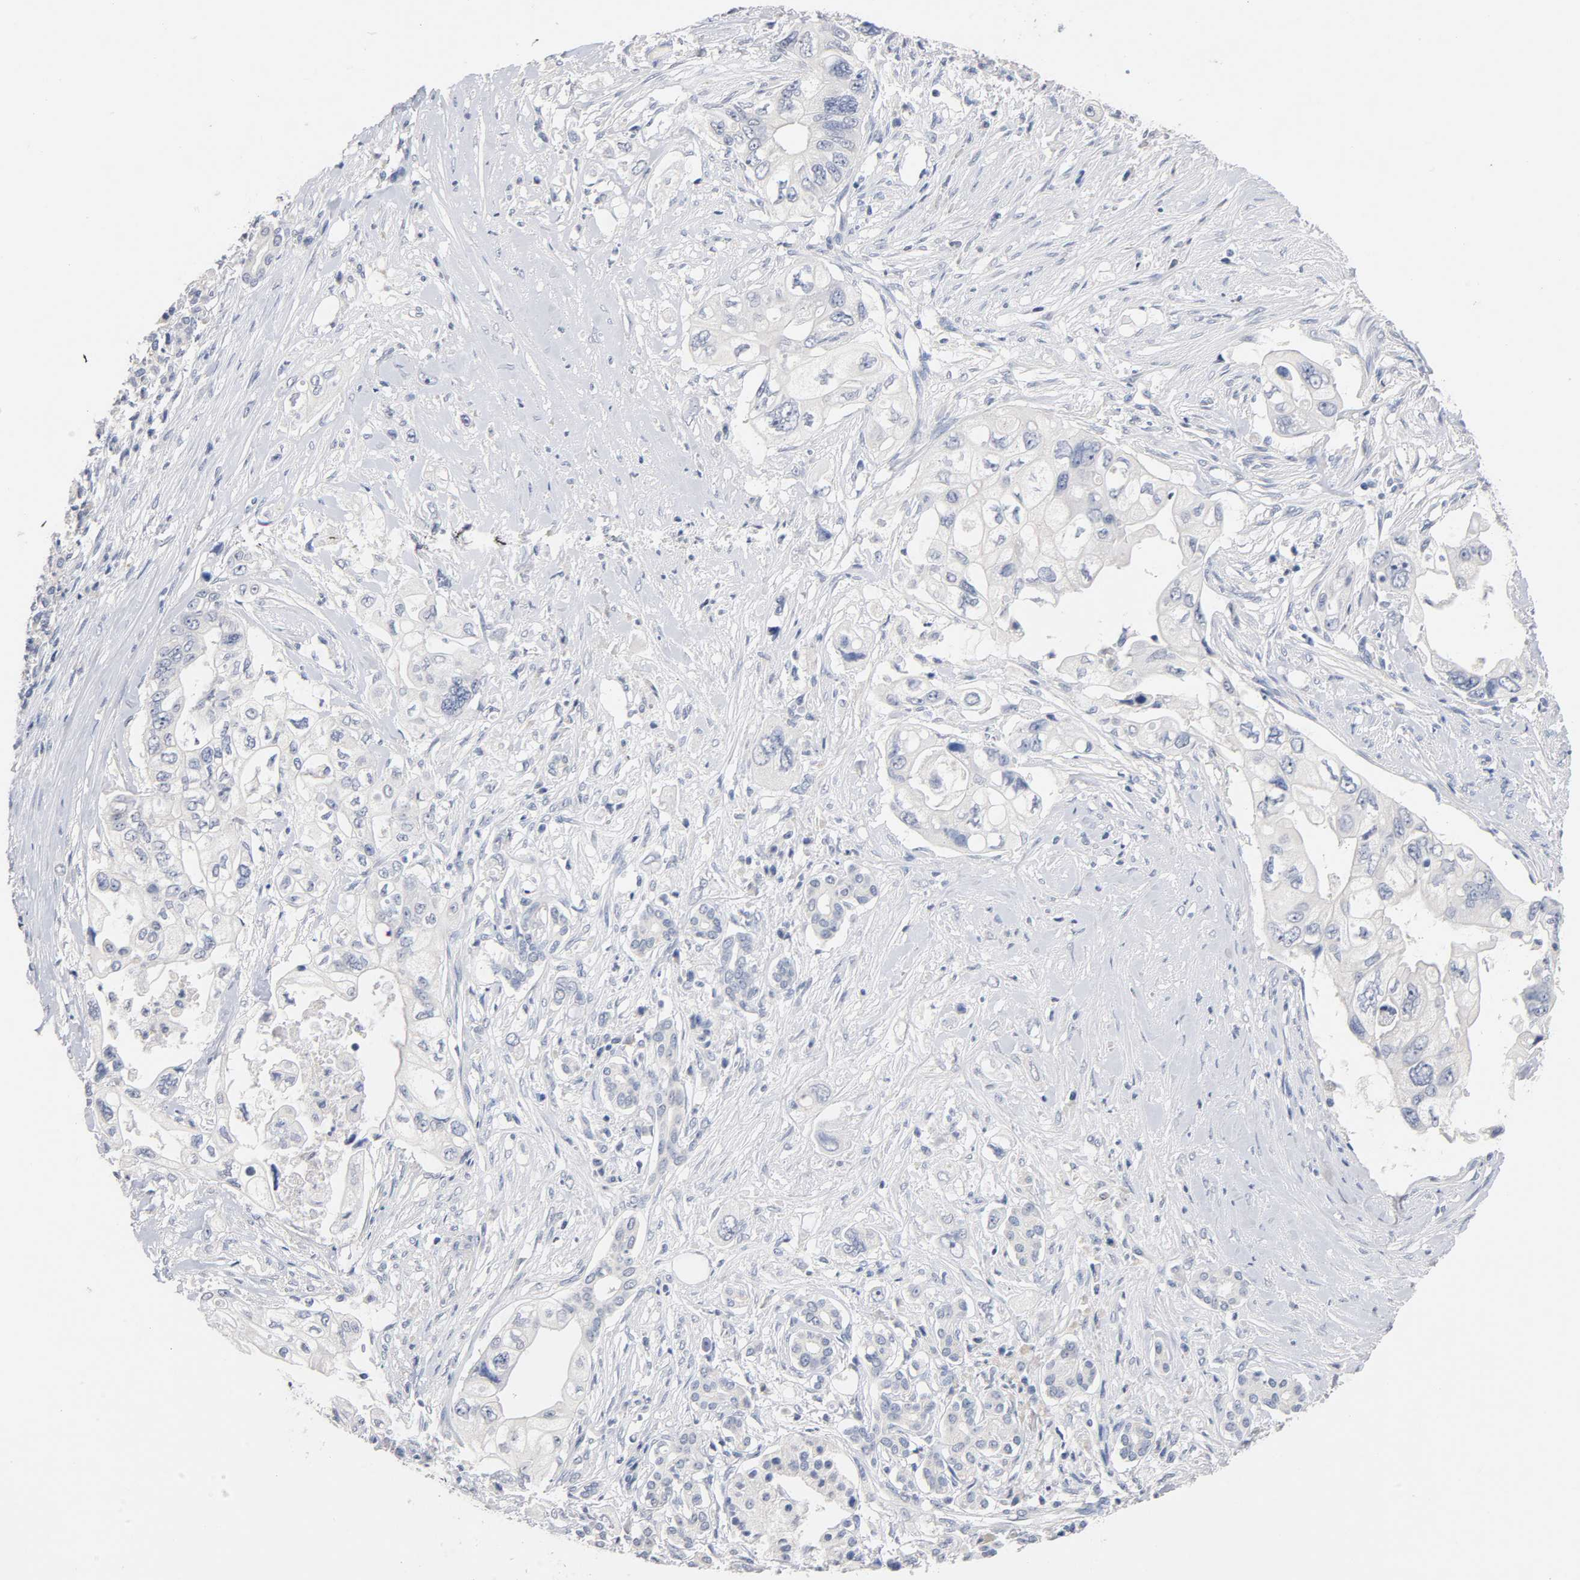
{"staining": {"intensity": "negative", "quantity": "none", "location": "none"}, "tissue": "pancreatic cancer", "cell_type": "Tumor cells", "image_type": "cancer", "snomed": [{"axis": "morphology", "description": "Normal tissue, NOS"}, {"axis": "topography", "description": "Pancreas"}], "caption": "The IHC micrograph has no significant positivity in tumor cells of pancreatic cancer tissue. Brightfield microscopy of immunohistochemistry (IHC) stained with DAB (3,3'-diaminobenzidine) (brown) and hematoxylin (blue), captured at high magnification.", "gene": "ZCCHC13", "patient": {"sex": "male", "age": 42}}